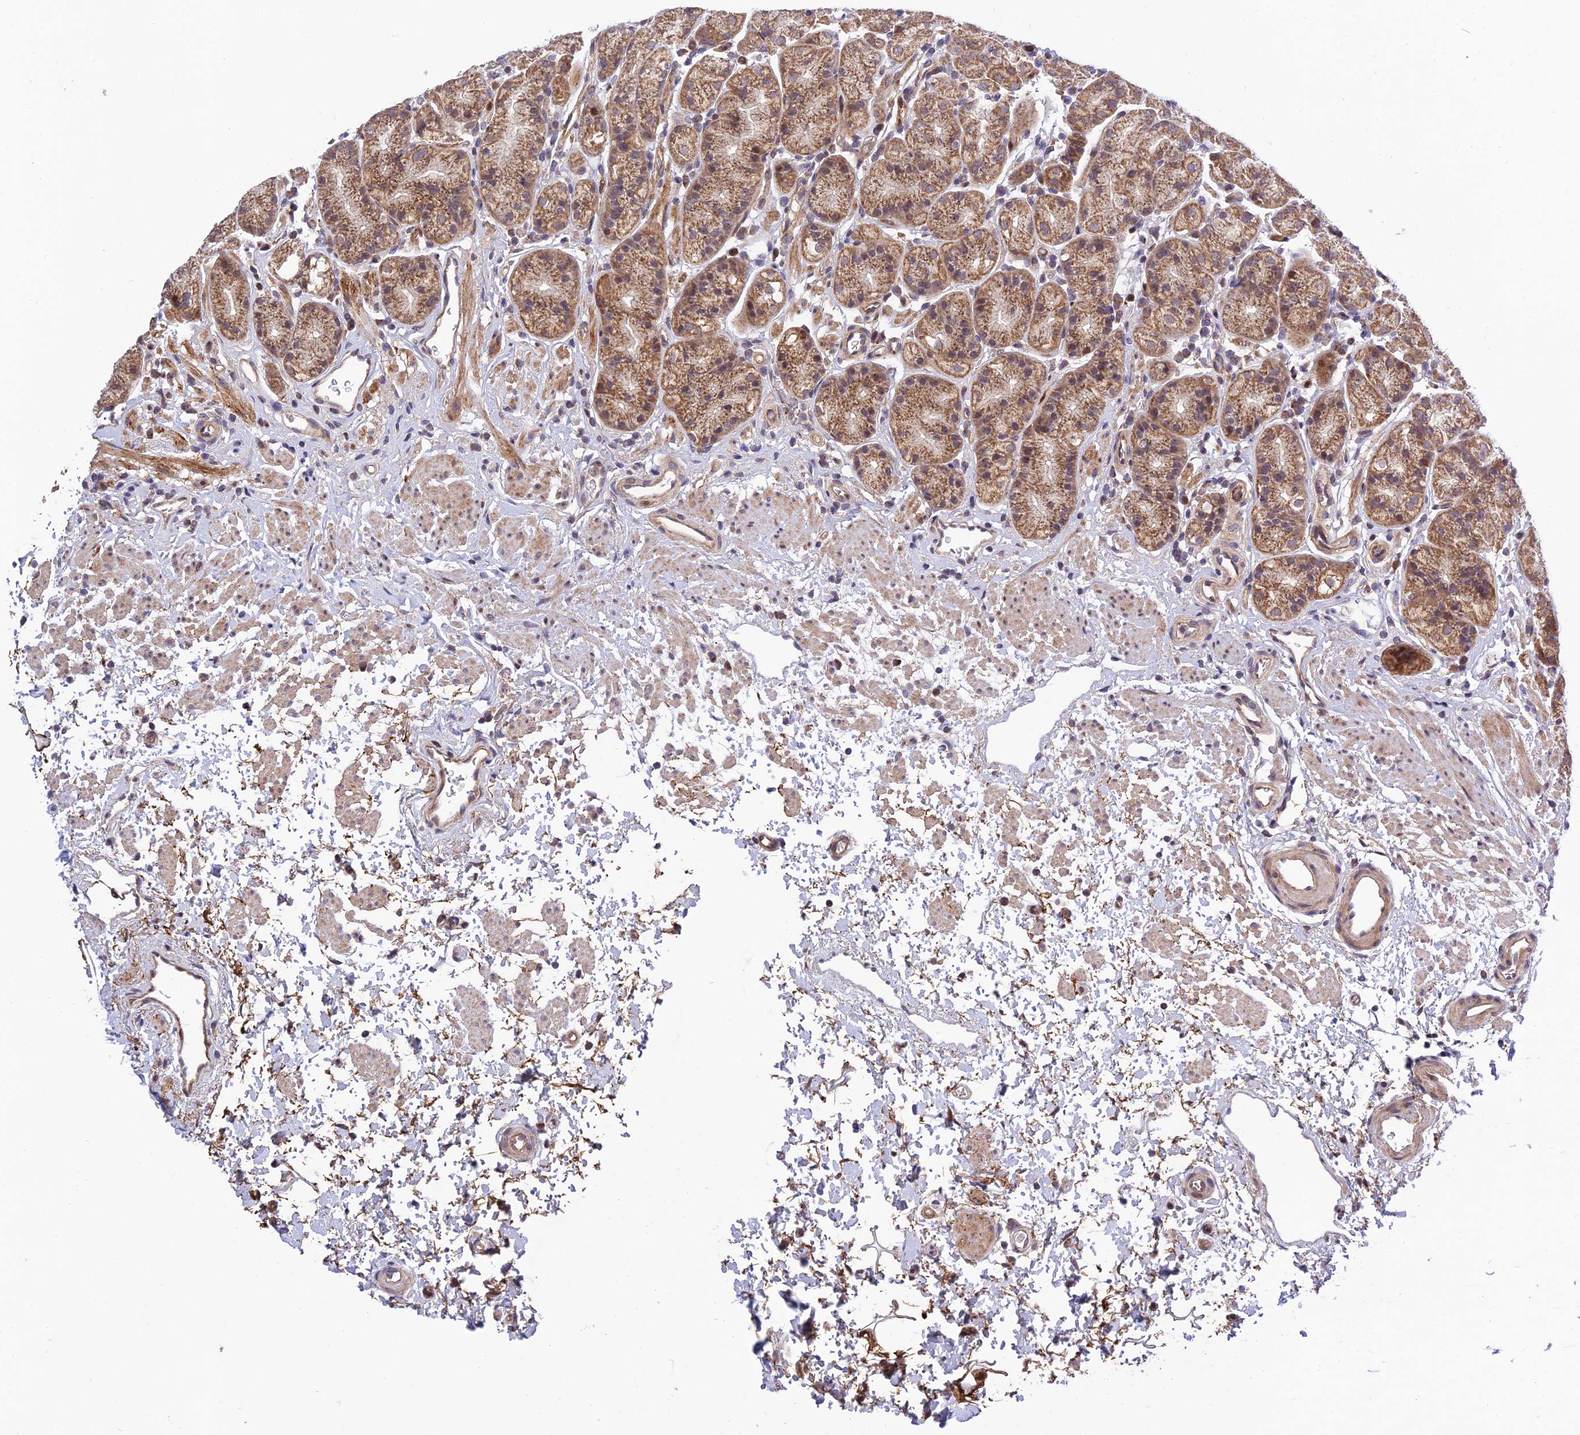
{"staining": {"intensity": "moderate", "quantity": ">75%", "location": "cytoplasmic/membranous"}, "tissue": "stomach", "cell_type": "Glandular cells", "image_type": "normal", "snomed": [{"axis": "morphology", "description": "Normal tissue, NOS"}, {"axis": "topography", "description": "Stomach"}], "caption": "Unremarkable stomach exhibits moderate cytoplasmic/membranous staining in approximately >75% of glandular cells, visualized by immunohistochemistry. (brown staining indicates protein expression, while blue staining denotes nuclei).", "gene": "PLEKHG2", "patient": {"sex": "male", "age": 63}}